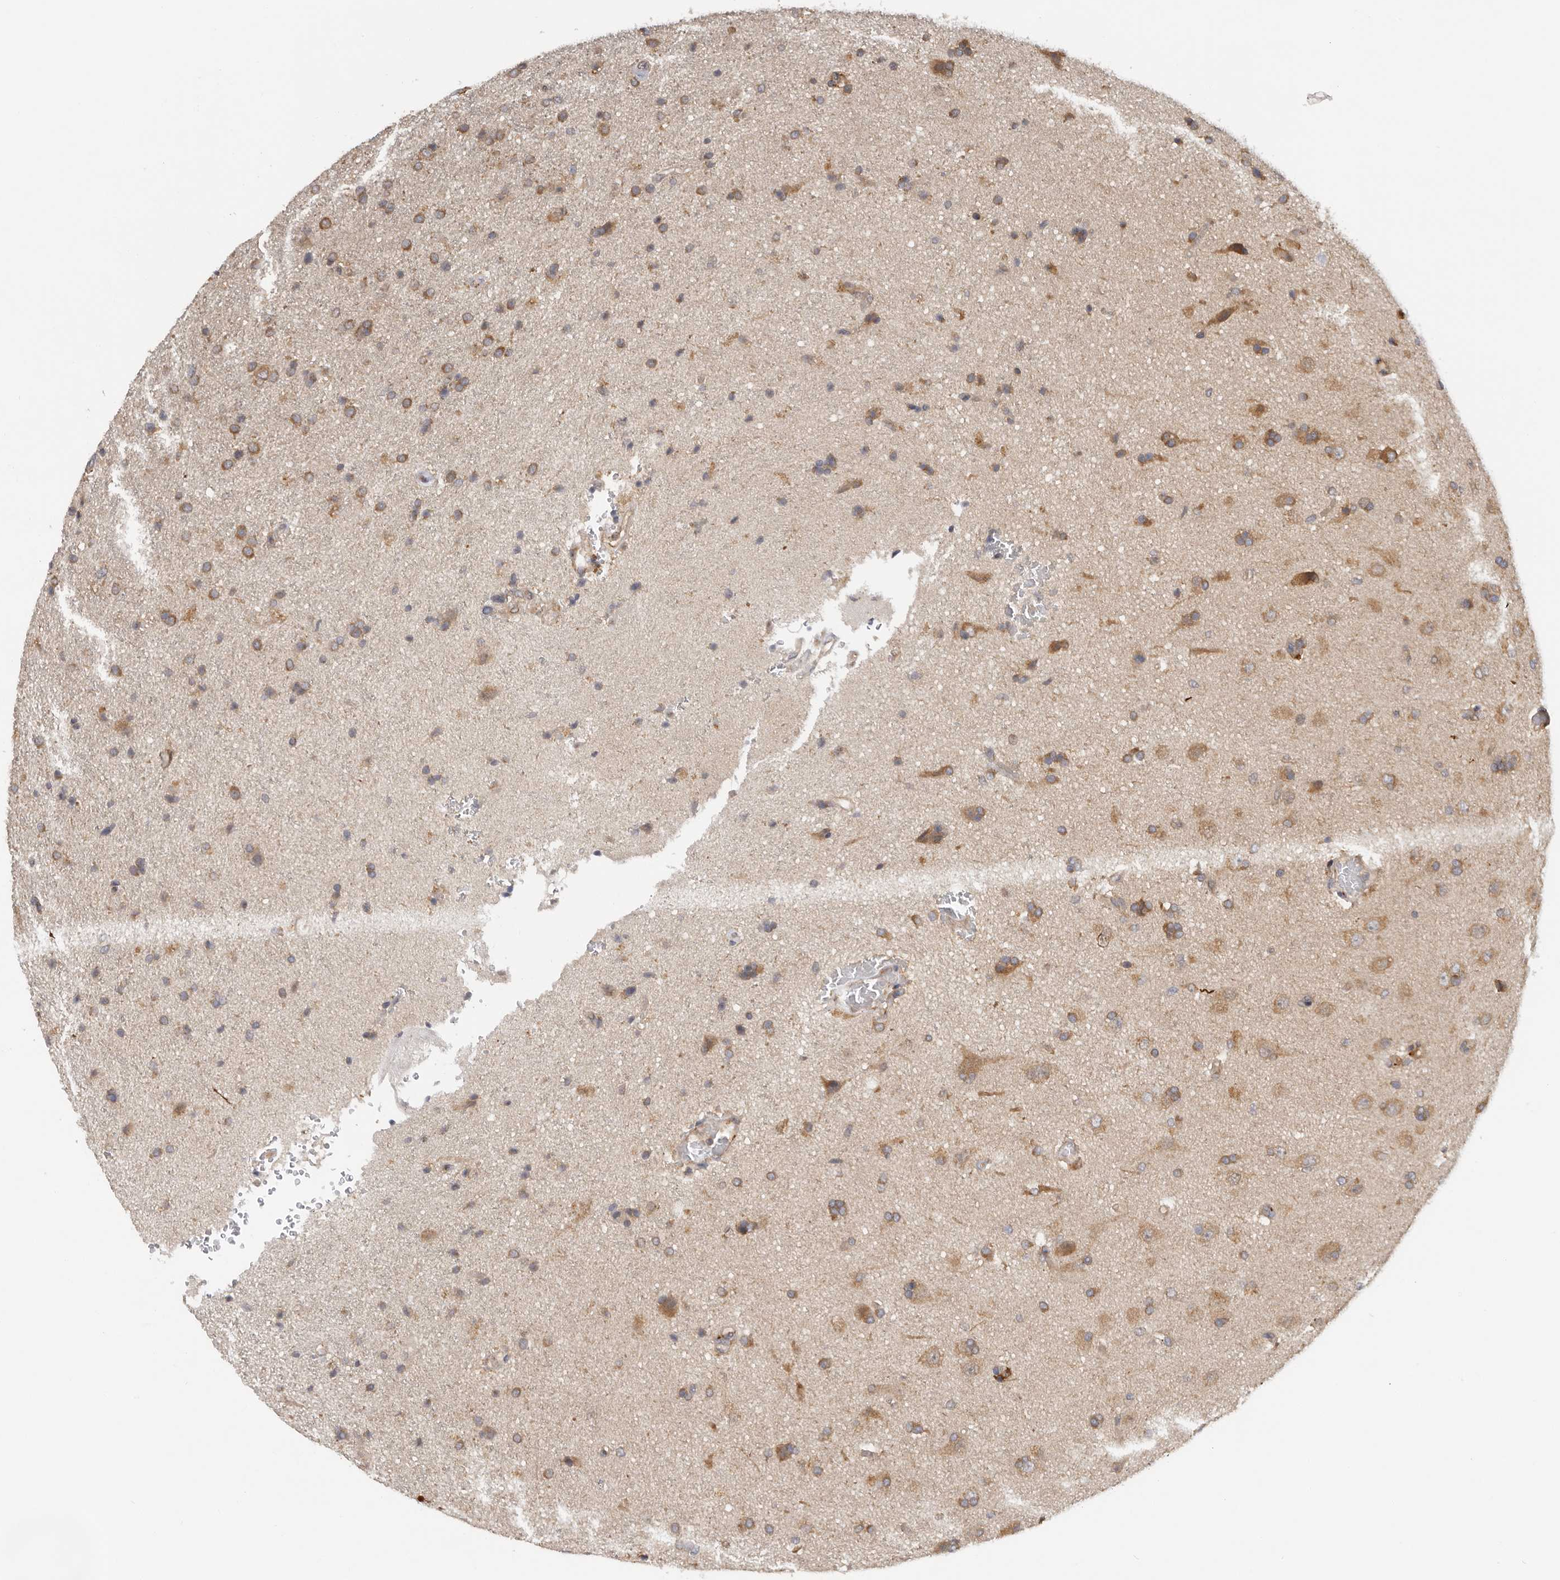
{"staining": {"intensity": "moderate", "quantity": "25%-75%", "location": "cytoplasmic/membranous"}, "tissue": "glioma", "cell_type": "Tumor cells", "image_type": "cancer", "snomed": [{"axis": "morphology", "description": "Glioma, malignant, High grade"}, {"axis": "topography", "description": "Brain"}], "caption": "Protein expression analysis of malignant high-grade glioma exhibits moderate cytoplasmic/membranous staining in approximately 25%-75% of tumor cells.", "gene": "PPP1R42", "patient": {"sex": "male", "age": 72}}